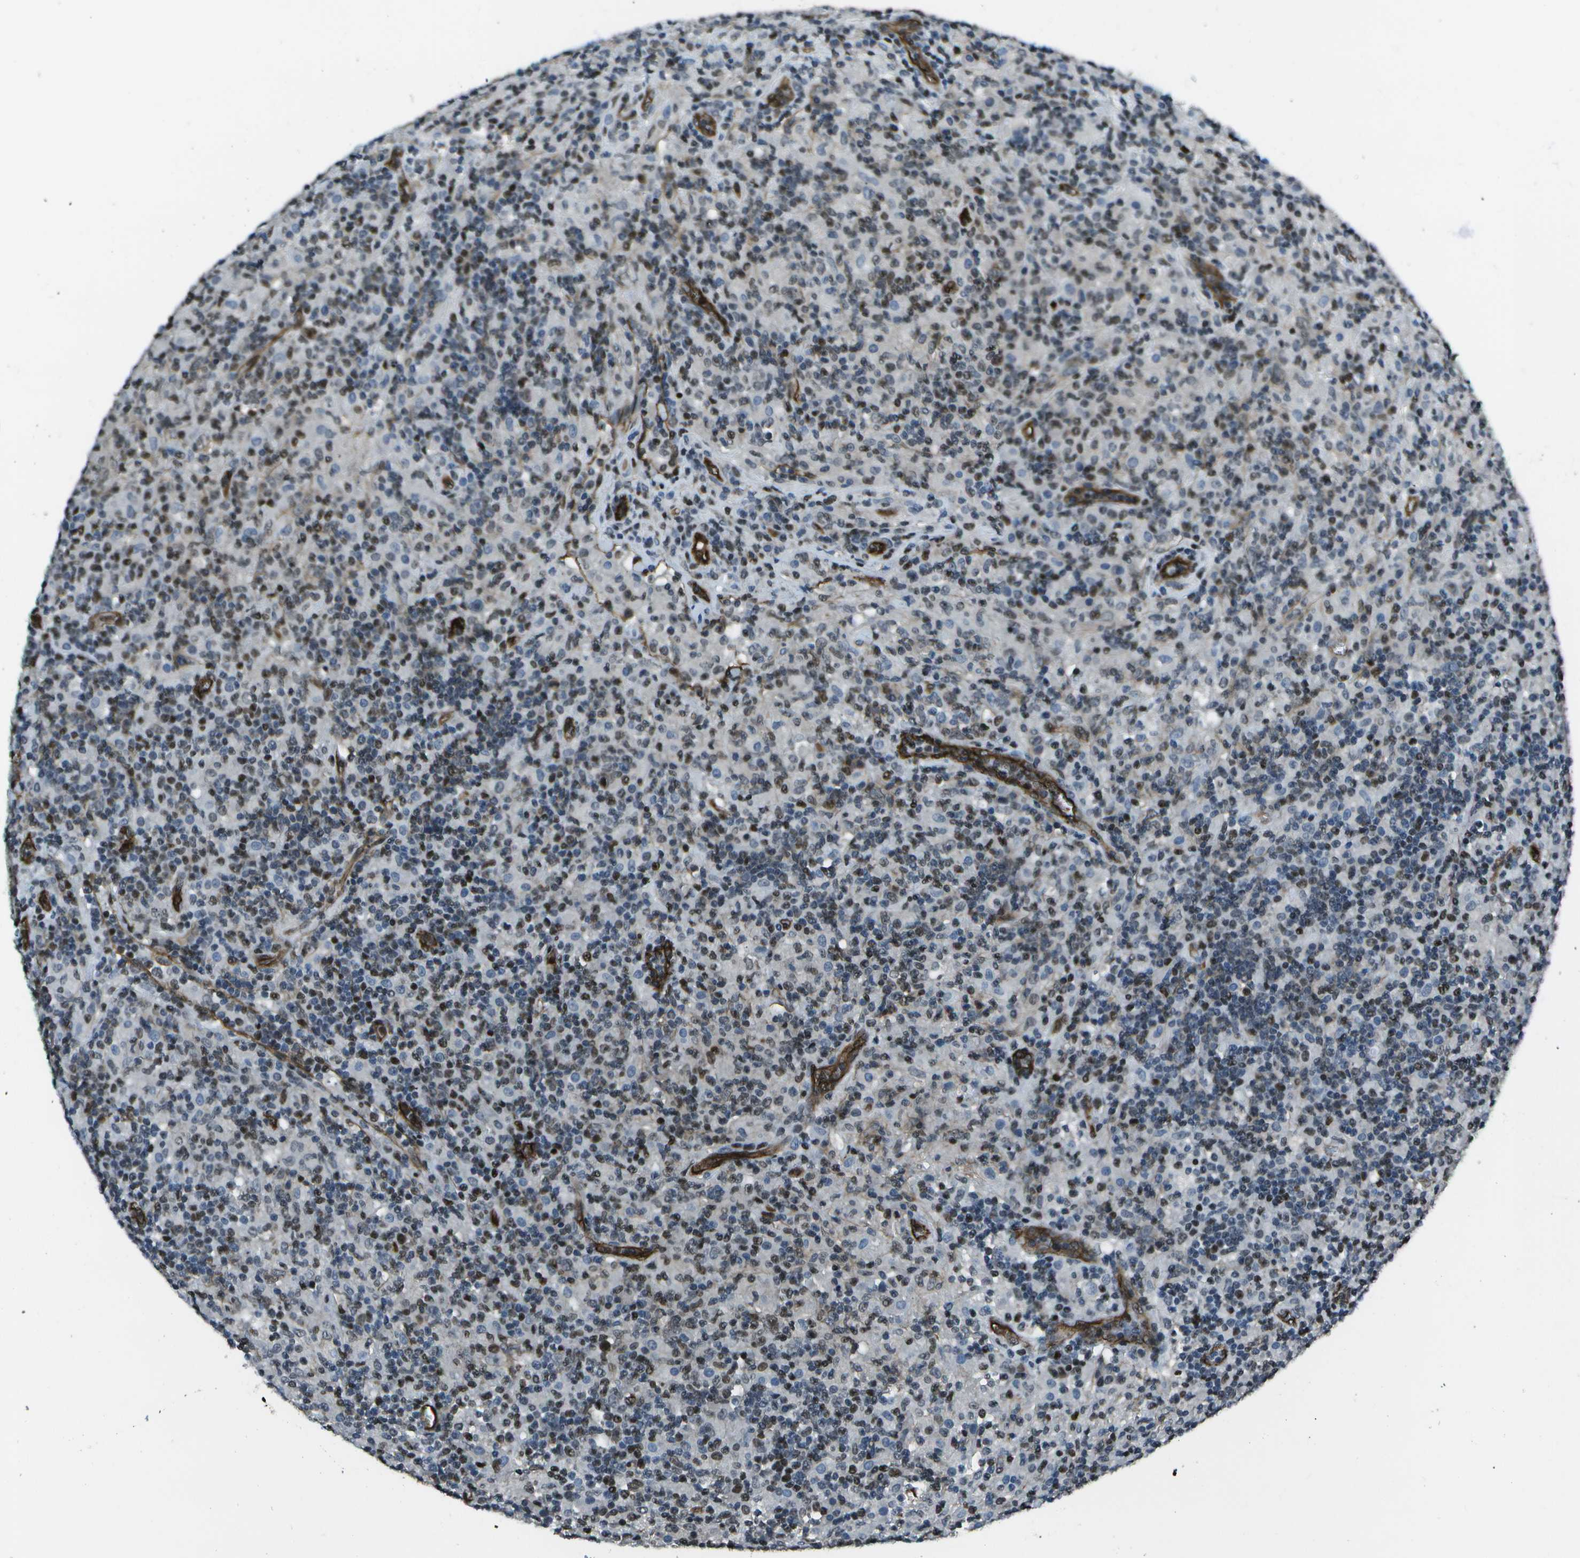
{"staining": {"intensity": "negative", "quantity": "none", "location": "none"}, "tissue": "lymphoma", "cell_type": "Tumor cells", "image_type": "cancer", "snomed": [{"axis": "morphology", "description": "Hodgkin's disease, NOS"}, {"axis": "topography", "description": "Lymph node"}], "caption": "Protein analysis of lymphoma shows no significant staining in tumor cells.", "gene": "PDLIM1", "patient": {"sex": "male", "age": 70}}